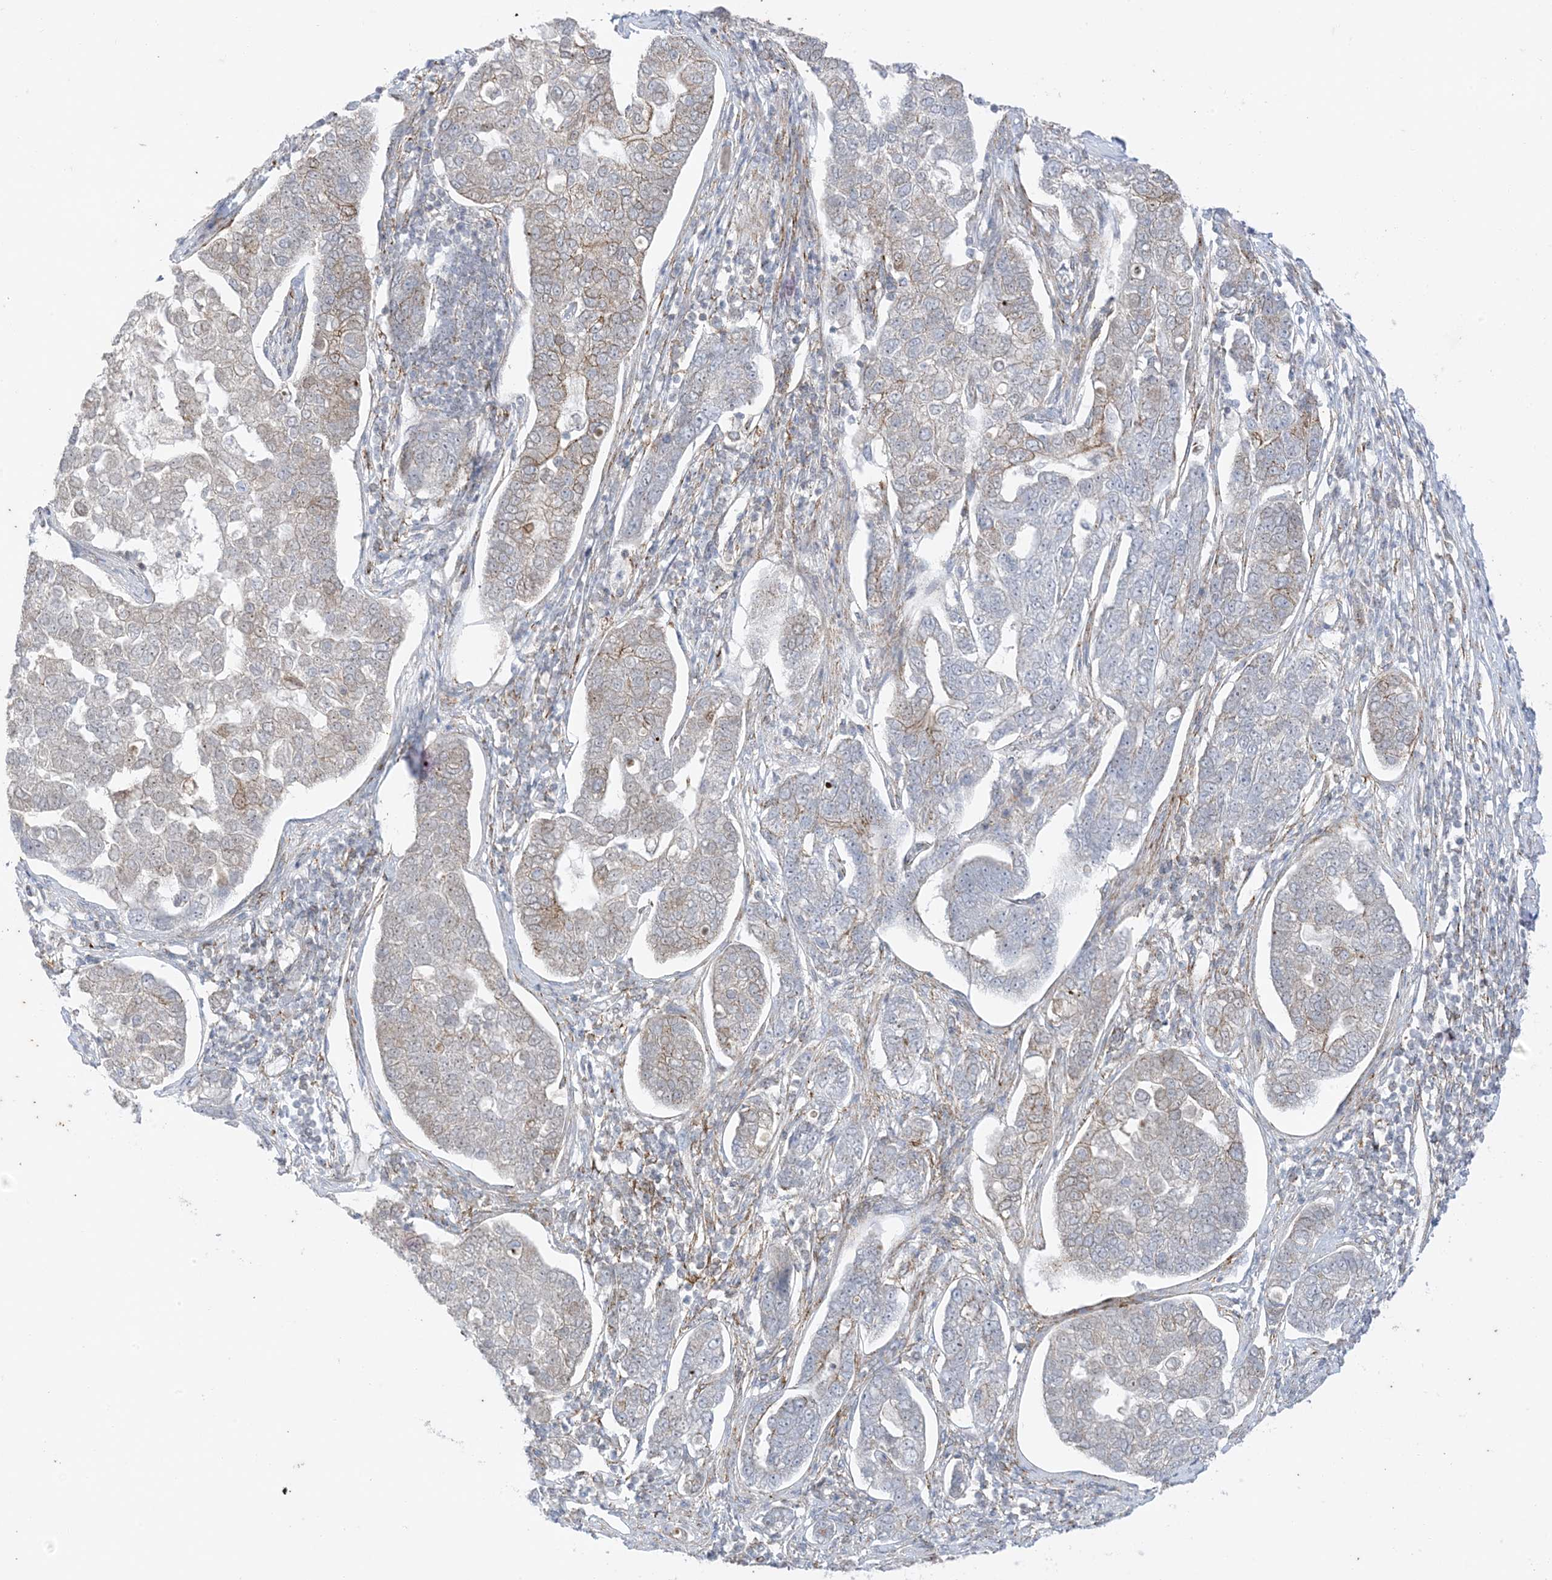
{"staining": {"intensity": "negative", "quantity": "none", "location": "none"}, "tissue": "pancreatic cancer", "cell_type": "Tumor cells", "image_type": "cancer", "snomed": [{"axis": "morphology", "description": "Adenocarcinoma, NOS"}, {"axis": "topography", "description": "Pancreas"}], "caption": "The photomicrograph demonstrates no significant staining in tumor cells of pancreatic adenocarcinoma.", "gene": "RAC1", "patient": {"sex": "female", "age": 61}}